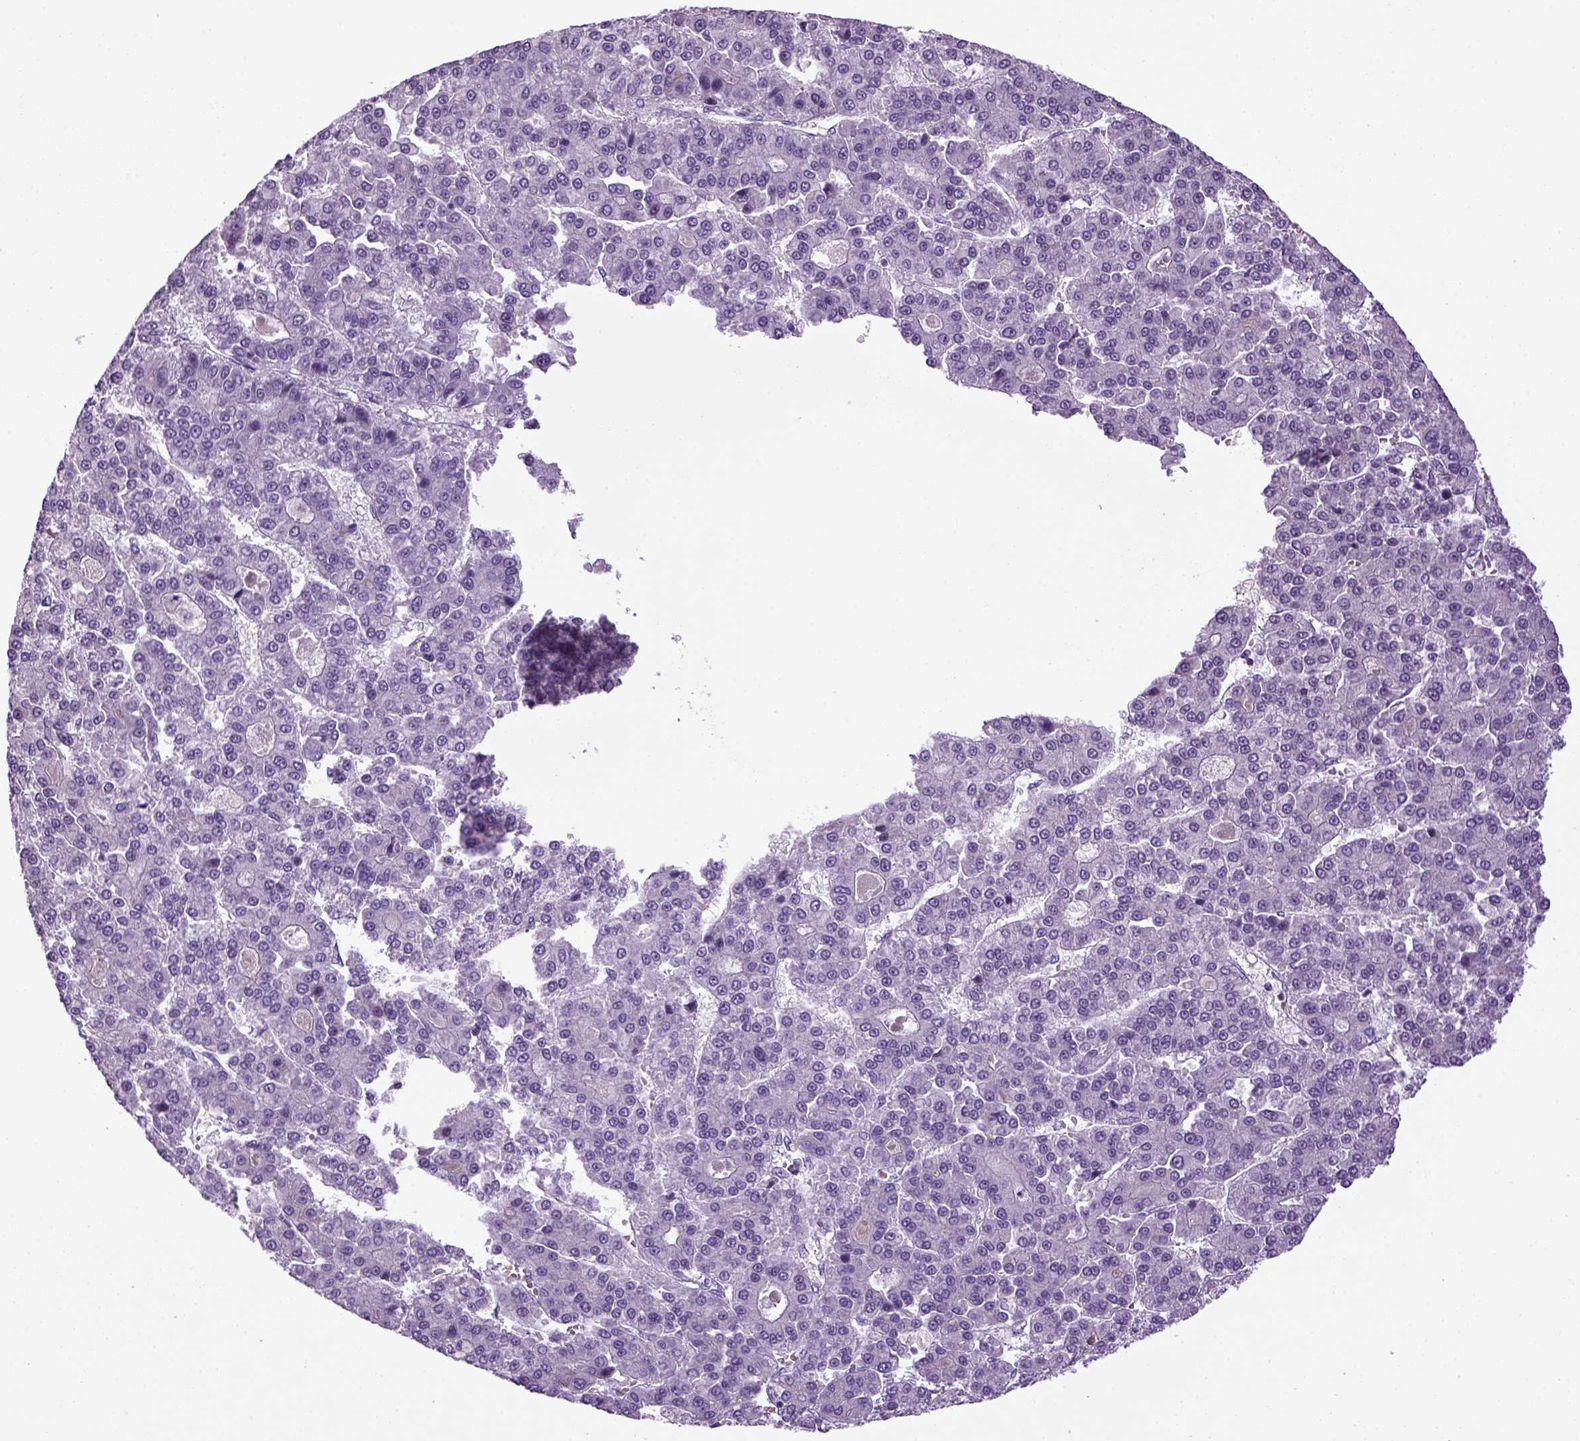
{"staining": {"intensity": "negative", "quantity": "none", "location": "none"}, "tissue": "liver cancer", "cell_type": "Tumor cells", "image_type": "cancer", "snomed": [{"axis": "morphology", "description": "Carcinoma, Hepatocellular, NOS"}, {"axis": "topography", "description": "Liver"}], "caption": "High power microscopy image of an IHC micrograph of liver cancer, revealing no significant positivity in tumor cells.", "gene": "HMCN2", "patient": {"sex": "male", "age": 70}}